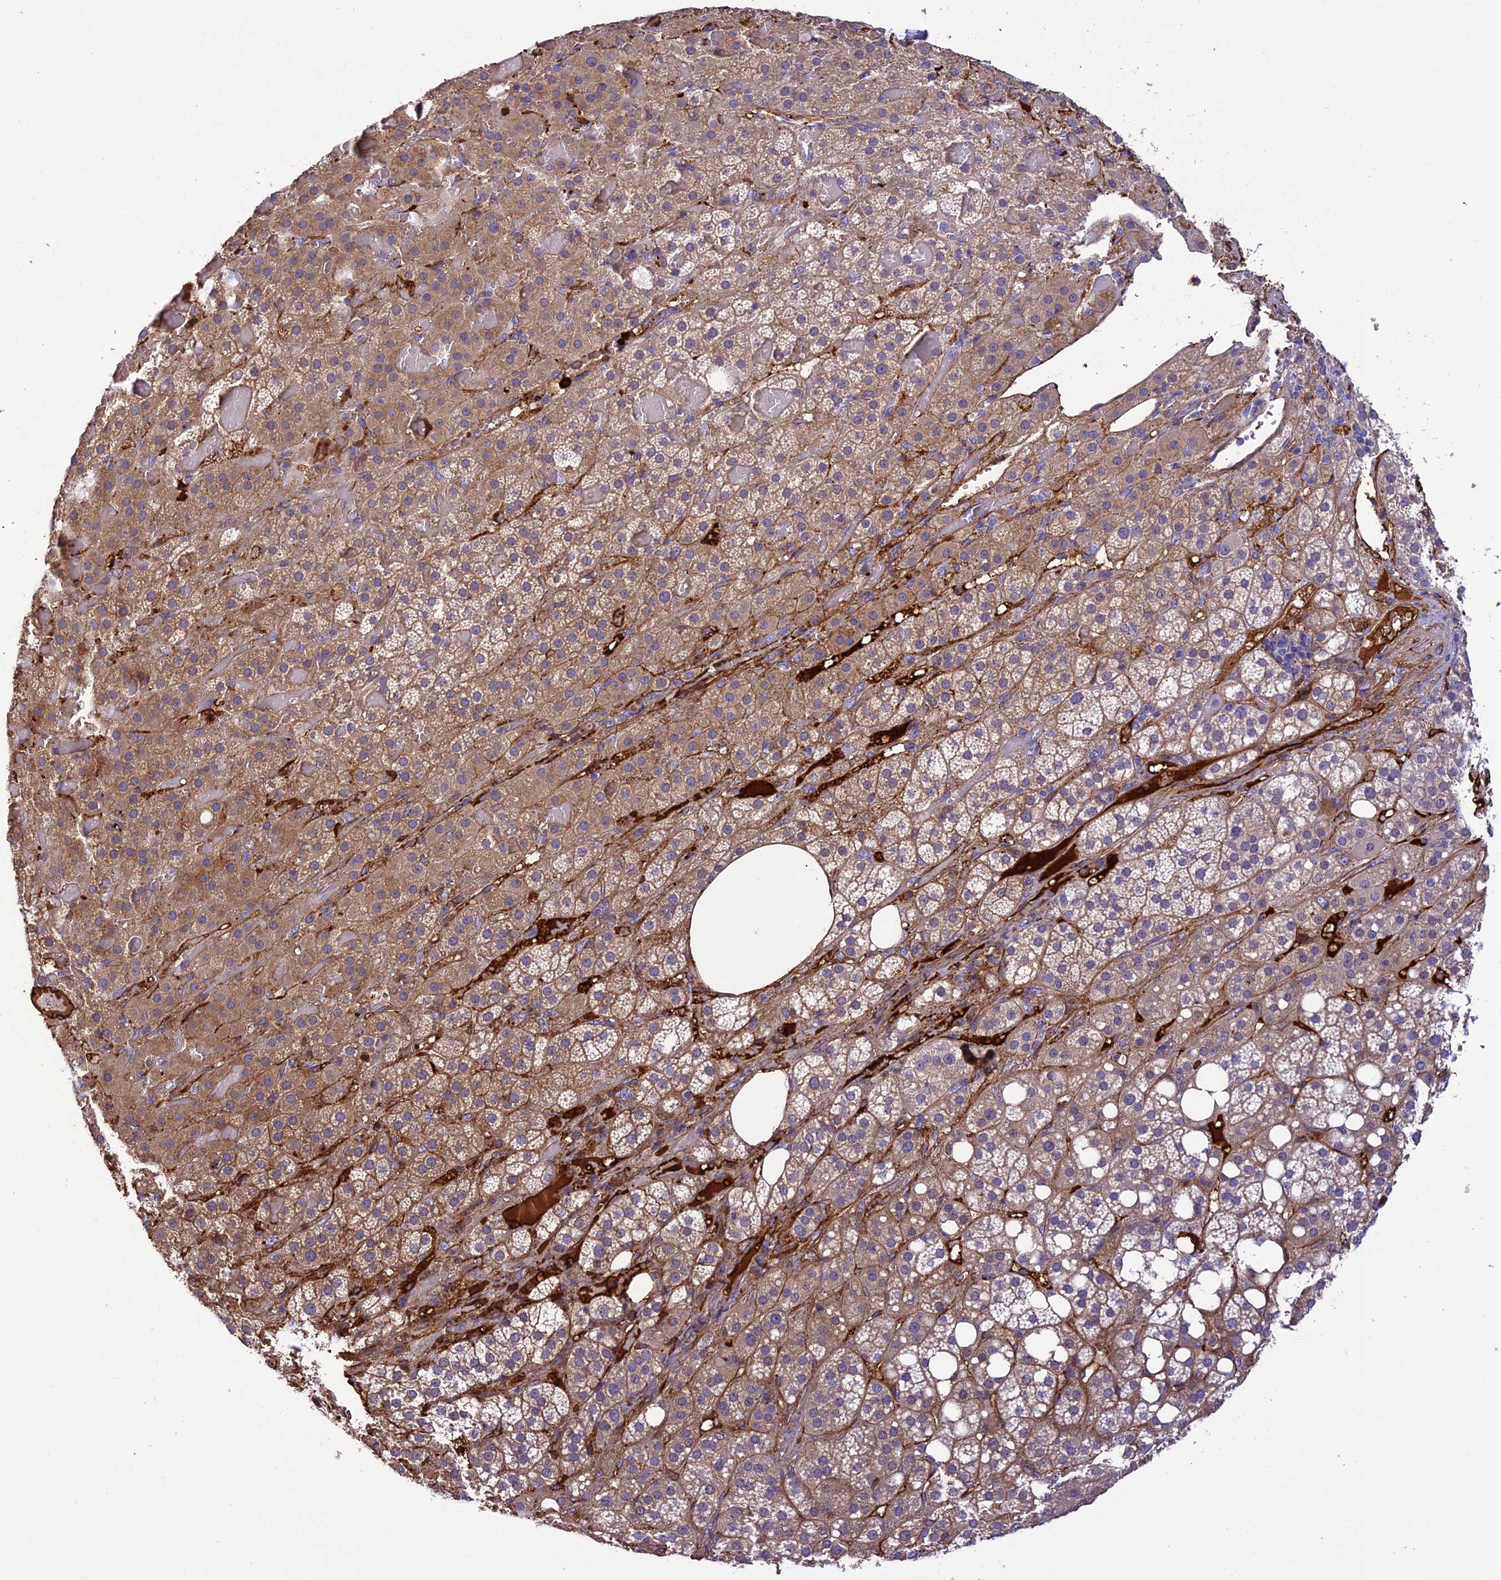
{"staining": {"intensity": "moderate", "quantity": ">75%", "location": "cytoplasmic/membranous"}, "tissue": "adrenal gland", "cell_type": "Glandular cells", "image_type": "normal", "snomed": [{"axis": "morphology", "description": "Normal tissue, NOS"}, {"axis": "topography", "description": "Adrenal gland"}], "caption": "Immunohistochemical staining of benign human adrenal gland shows moderate cytoplasmic/membranous protein staining in about >75% of glandular cells.", "gene": "PZP", "patient": {"sex": "female", "age": 59}}